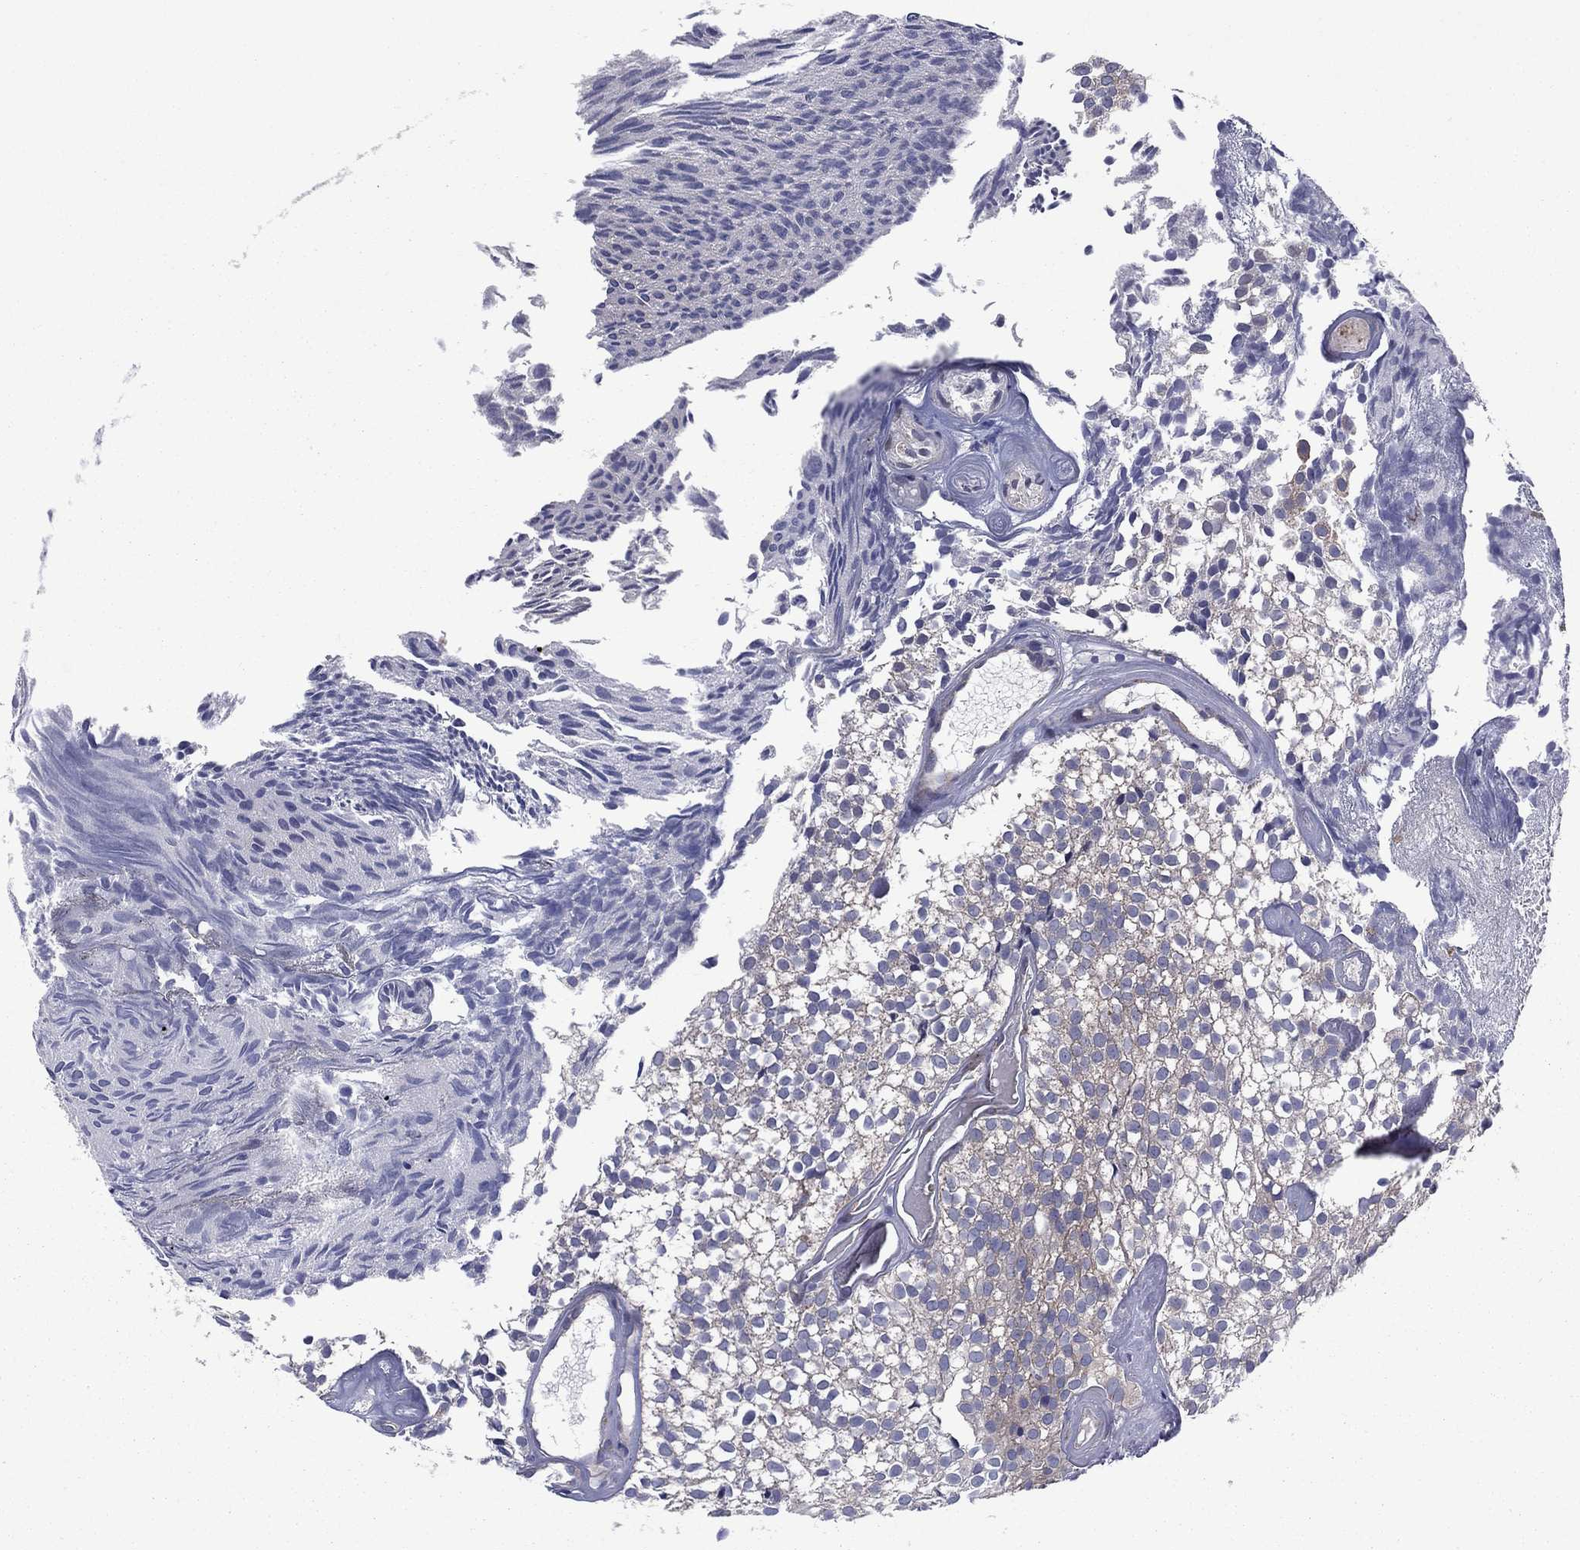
{"staining": {"intensity": "negative", "quantity": "none", "location": "none"}, "tissue": "urothelial cancer", "cell_type": "Tumor cells", "image_type": "cancer", "snomed": [{"axis": "morphology", "description": "Urothelial carcinoma, Low grade"}, {"axis": "topography", "description": "Urinary bladder"}], "caption": "This is an immunohistochemistry image of human urothelial cancer. There is no staining in tumor cells.", "gene": "GPR155", "patient": {"sex": "male", "age": 89}}